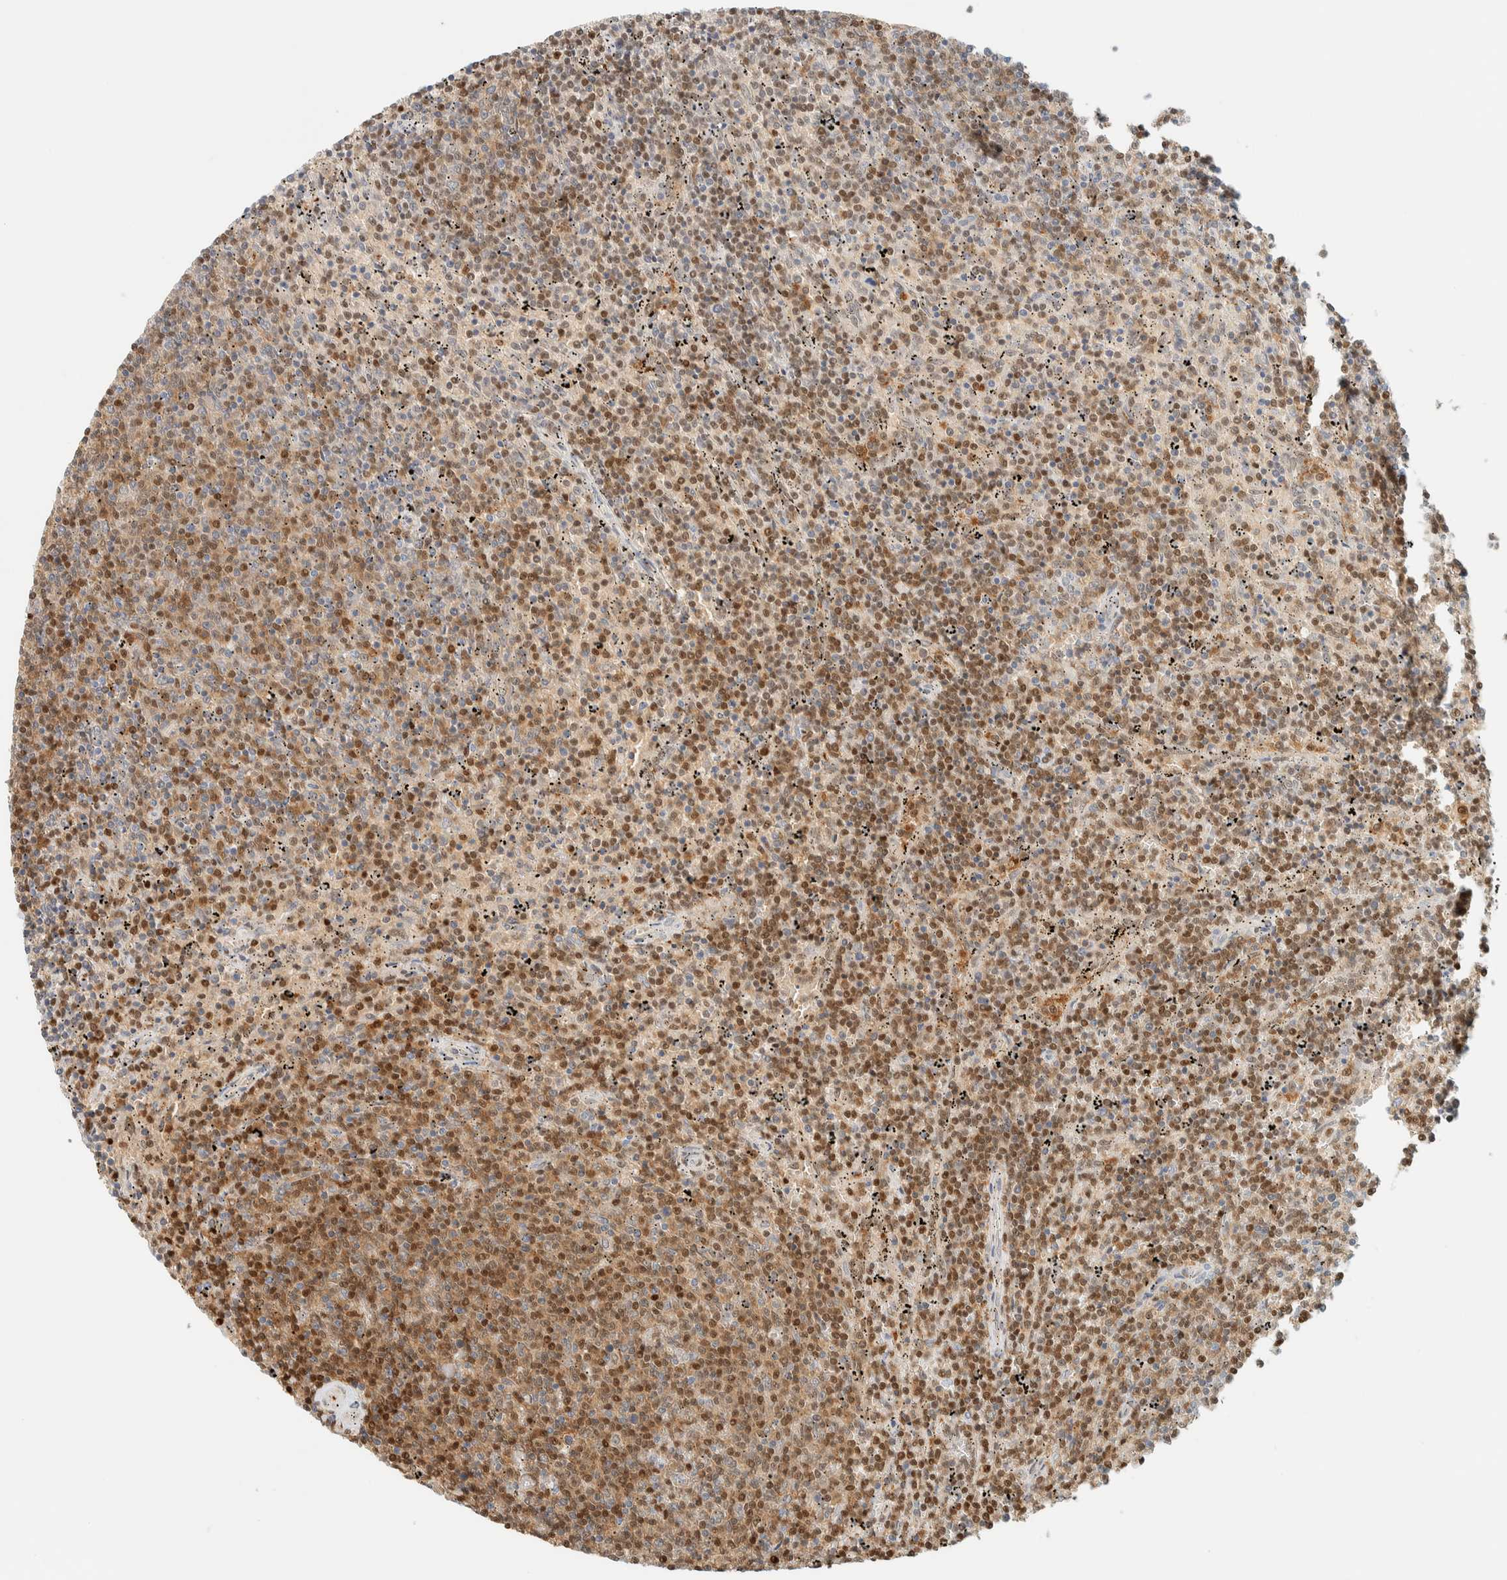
{"staining": {"intensity": "moderate", "quantity": ">75%", "location": "cytoplasmic/membranous,nuclear"}, "tissue": "lymphoma", "cell_type": "Tumor cells", "image_type": "cancer", "snomed": [{"axis": "morphology", "description": "Malignant lymphoma, non-Hodgkin's type, Low grade"}, {"axis": "topography", "description": "Spleen"}], "caption": "Protein expression analysis of lymphoma shows moderate cytoplasmic/membranous and nuclear staining in about >75% of tumor cells.", "gene": "ZBTB37", "patient": {"sex": "female", "age": 50}}